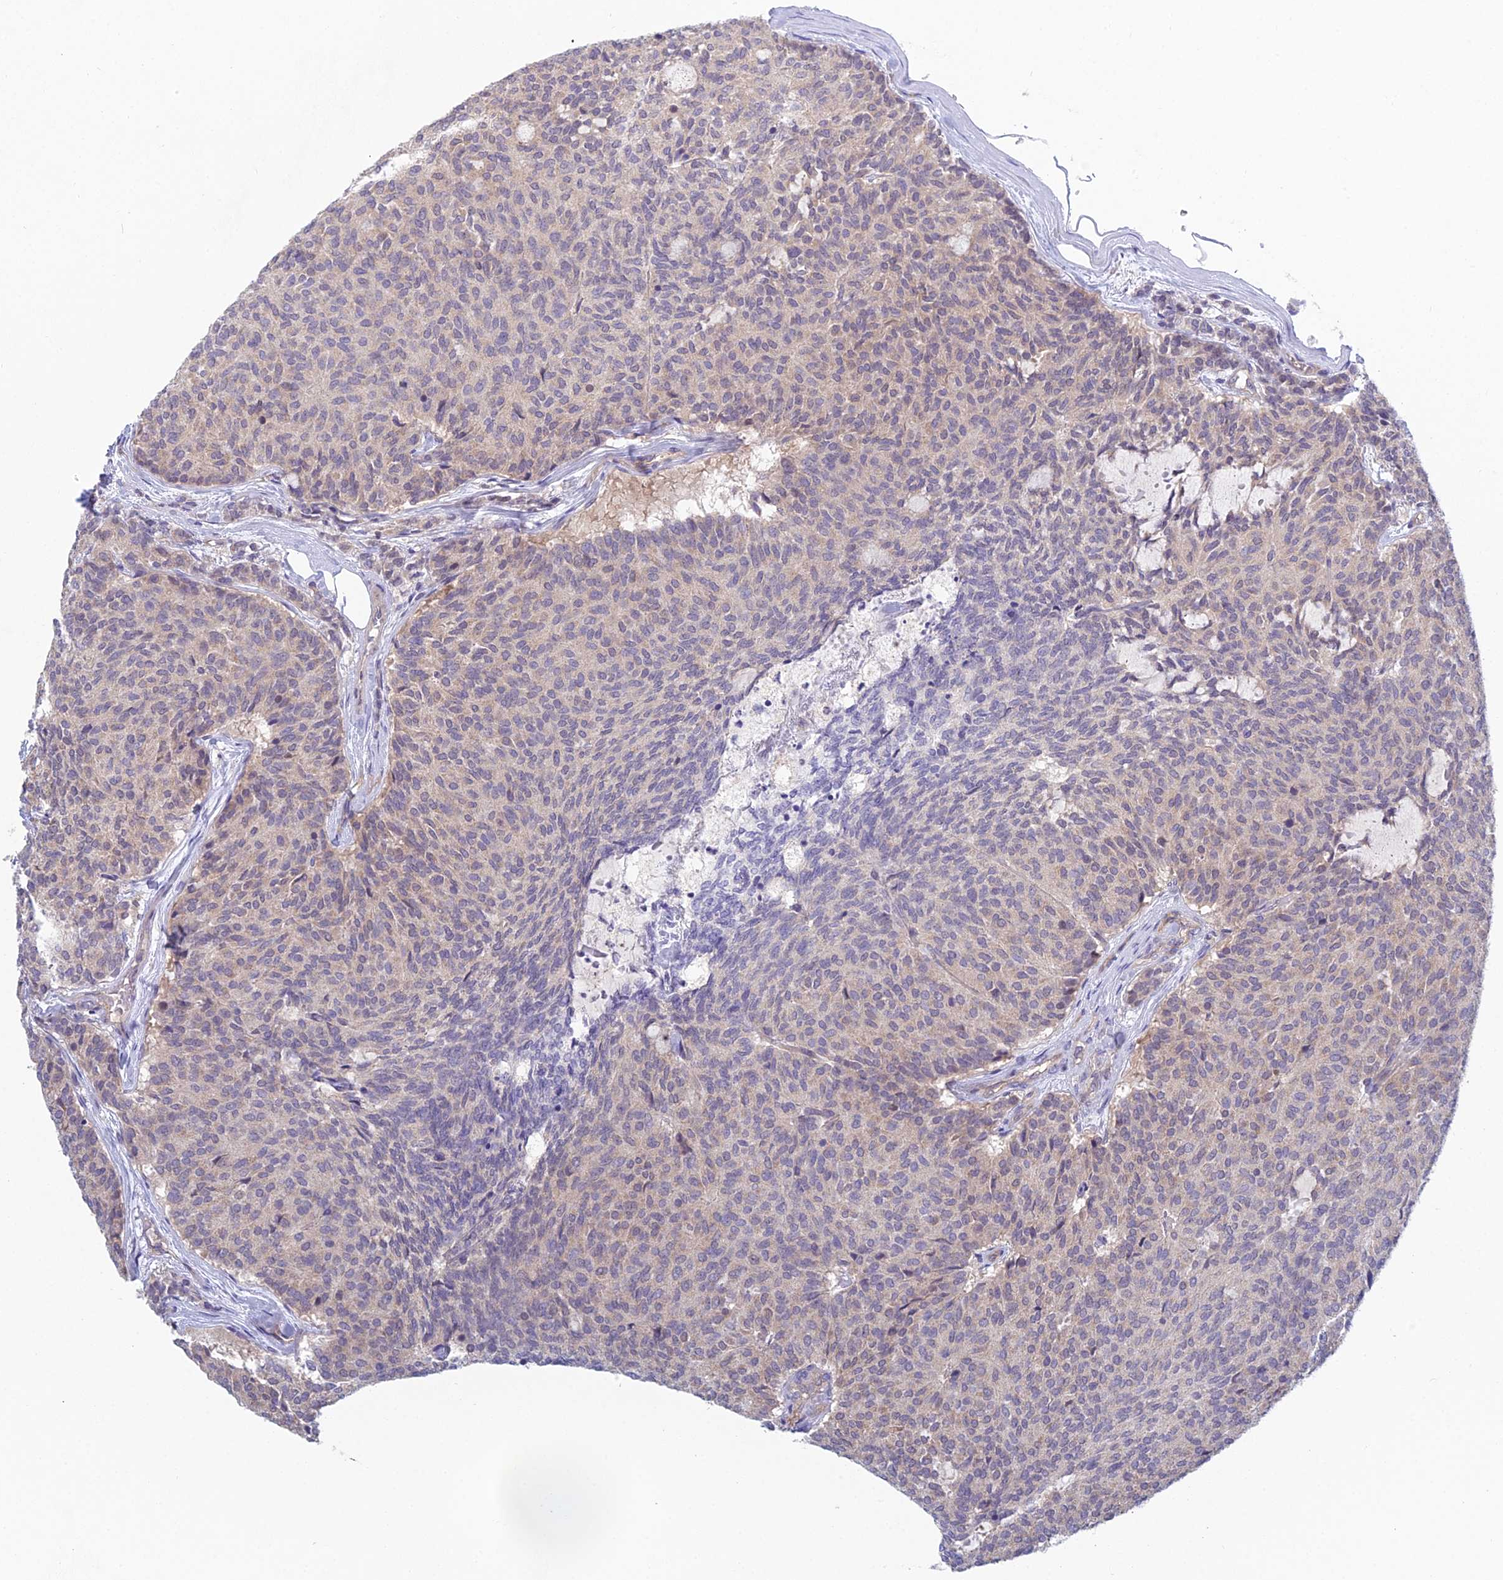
{"staining": {"intensity": "weak", "quantity": "<25%", "location": "cytoplasmic/membranous"}, "tissue": "carcinoid", "cell_type": "Tumor cells", "image_type": "cancer", "snomed": [{"axis": "morphology", "description": "Carcinoid, malignant, NOS"}, {"axis": "topography", "description": "Pancreas"}], "caption": "The image shows no significant positivity in tumor cells of carcinoid.", "gene": "METTL26", "patient": {"sex": "female", "age": 54}}